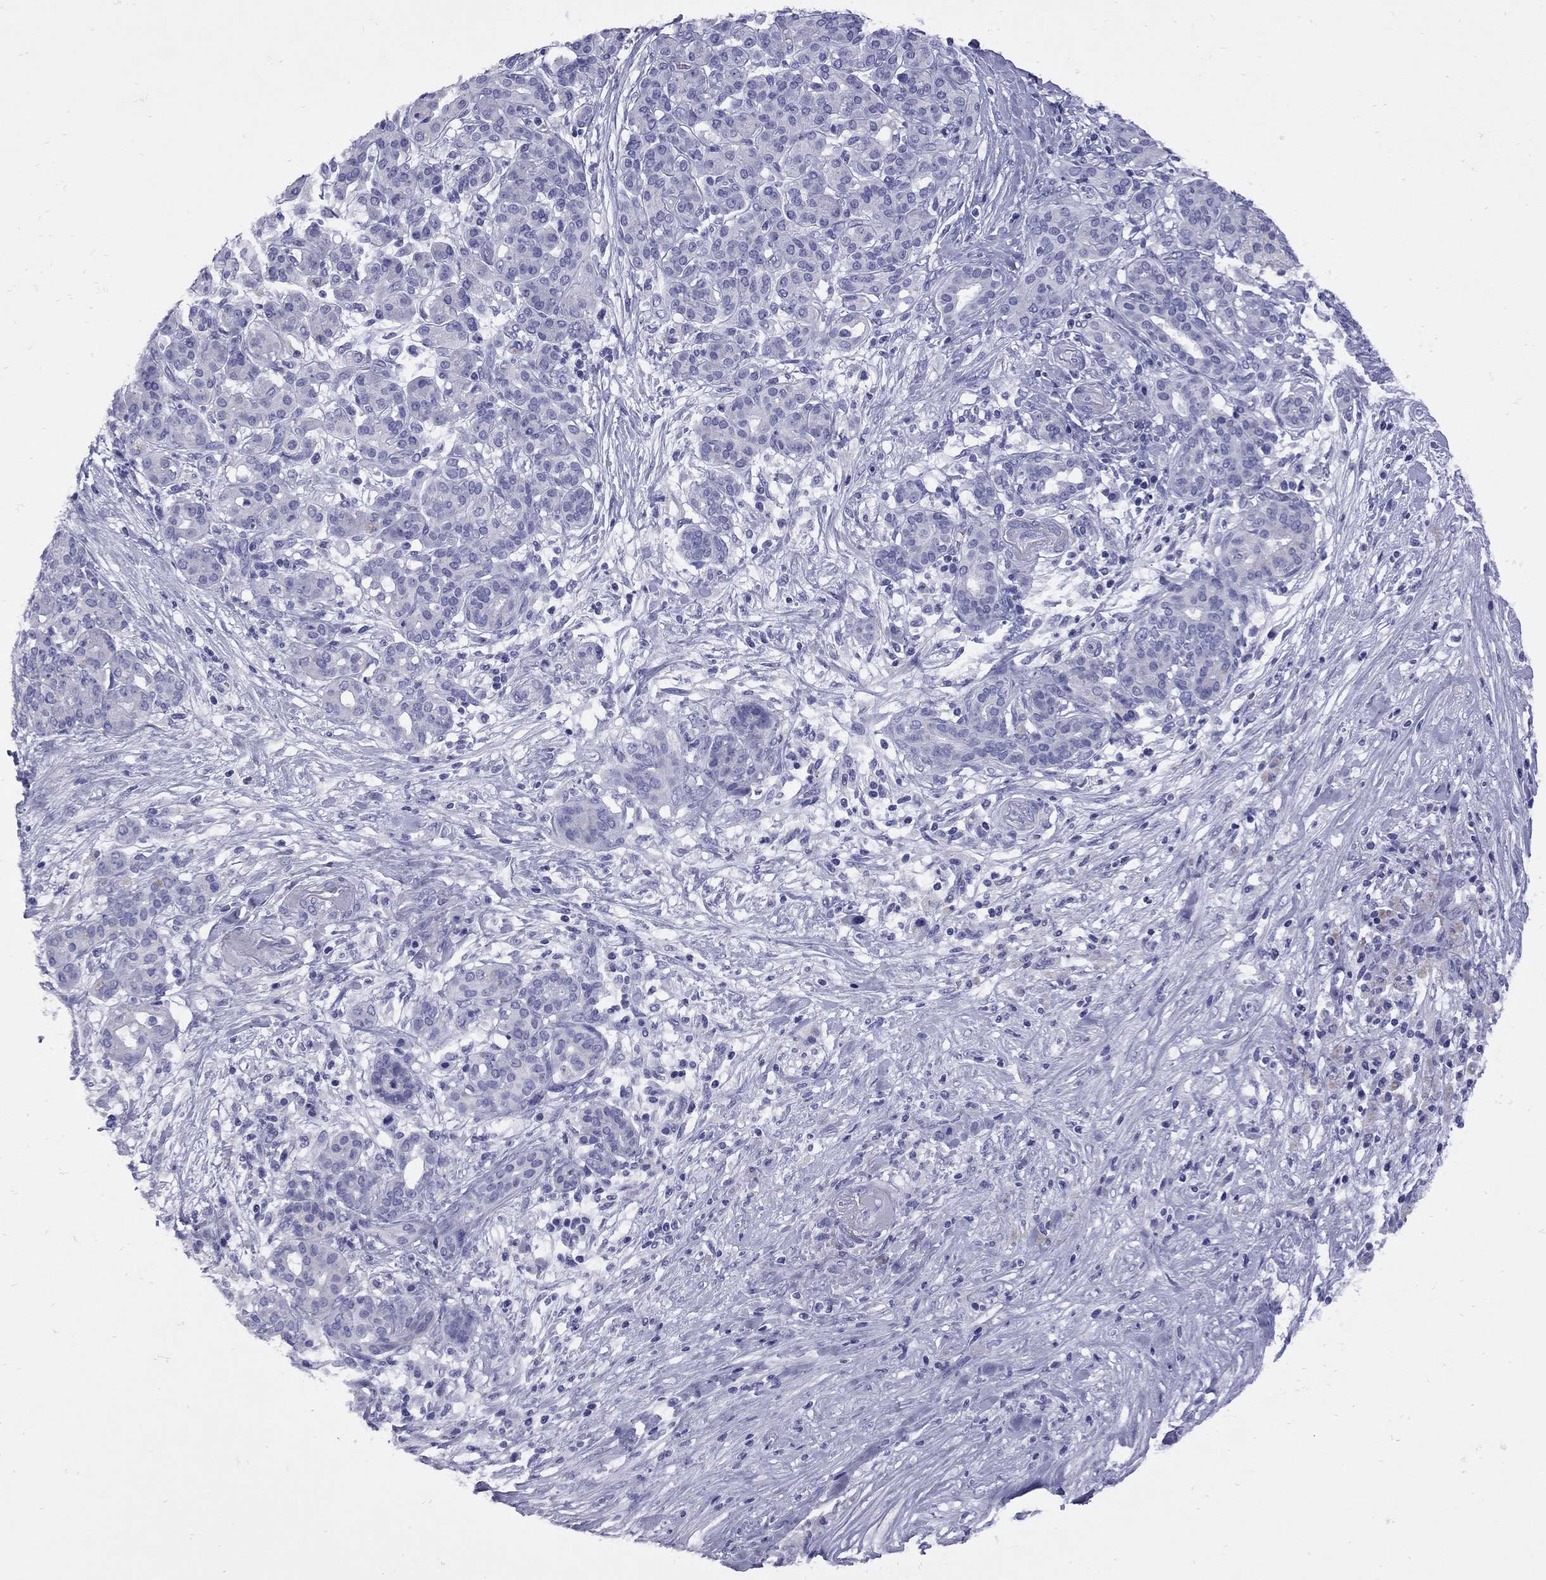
{"staining": {"intensity": "negative", "quantity": "none", "location": "none"}, "tissue": "pancreatic cancer", "cell_type": "Tumor cells", "image_type": "cancer", "snomed": [{"axis": "morphology", "description": "Adenocarcinoma, NOS"}, {"axis": "topography", "description": "Pancreas"}], "caption": "Pancreatic cancer was stained to show a protein in brown. There is no significant staining in tumor cells.", "gene": "EPPIN", "patient": {"sex": "male", "age": 44}}